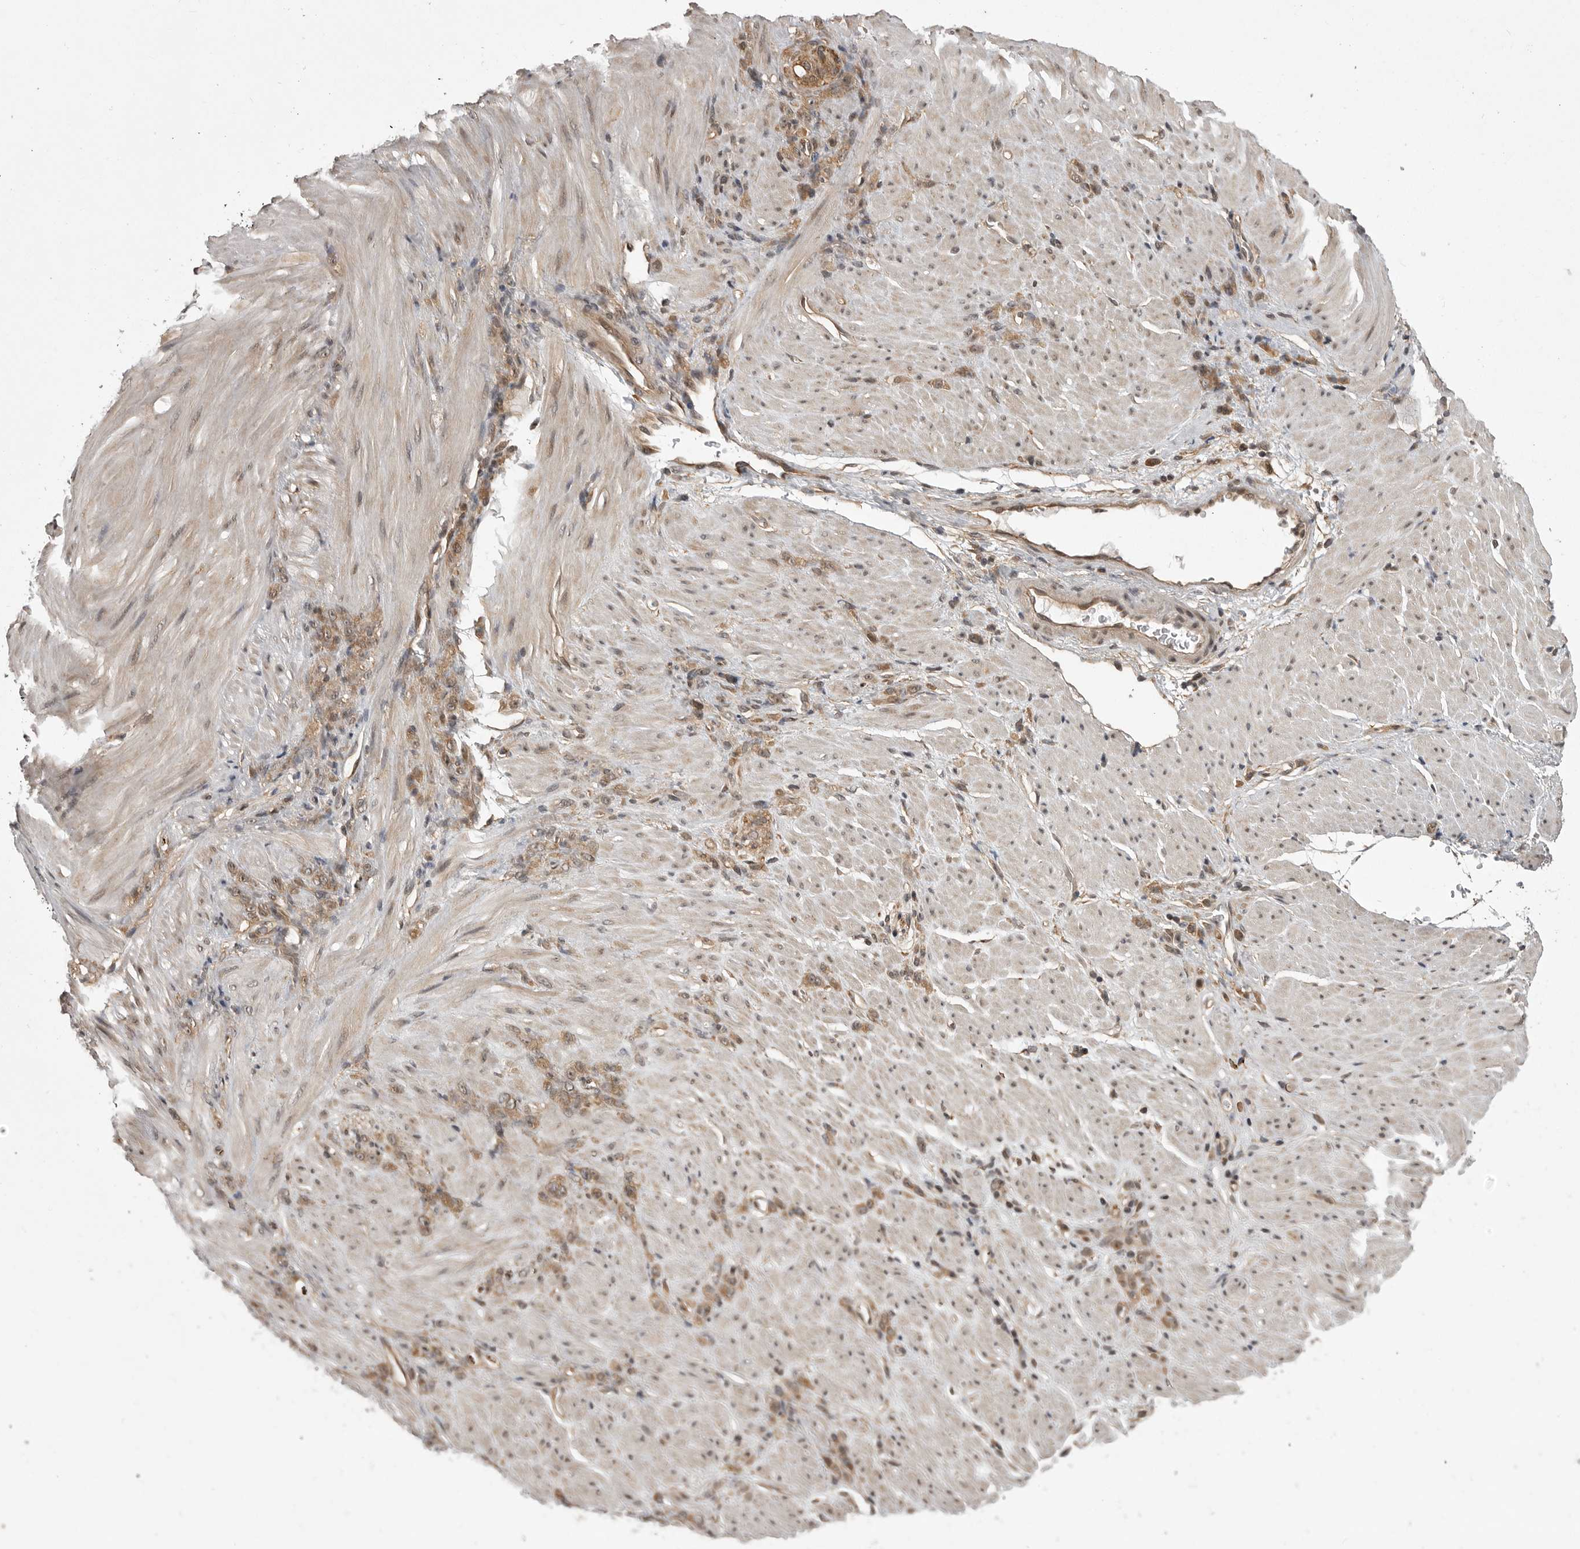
{"staining": {"intensity": "moderate", "quantity": ">75%", "location": "cytoplasmic/membranous"}, "tissue": "stomach cancer", "cell_type": "Tumor cells", "image_type": "cancer", "snomed": [{"axis": "morphology", "description": "Normal tissue, NOS"}, {"axis": "morphology", "description": "Adenocarcinoma, NOS"}, {"axis": "topography", "description": "Stomach"}], "caption": "Brown immunohistochemical staining in human stomach adenocarcinoma reveals moderate cytoplasmic/membranous expression in approximately >75% of tumor cells.", "gene": "DNAJC8", "patient": {"sex": "male", "age": 82}}